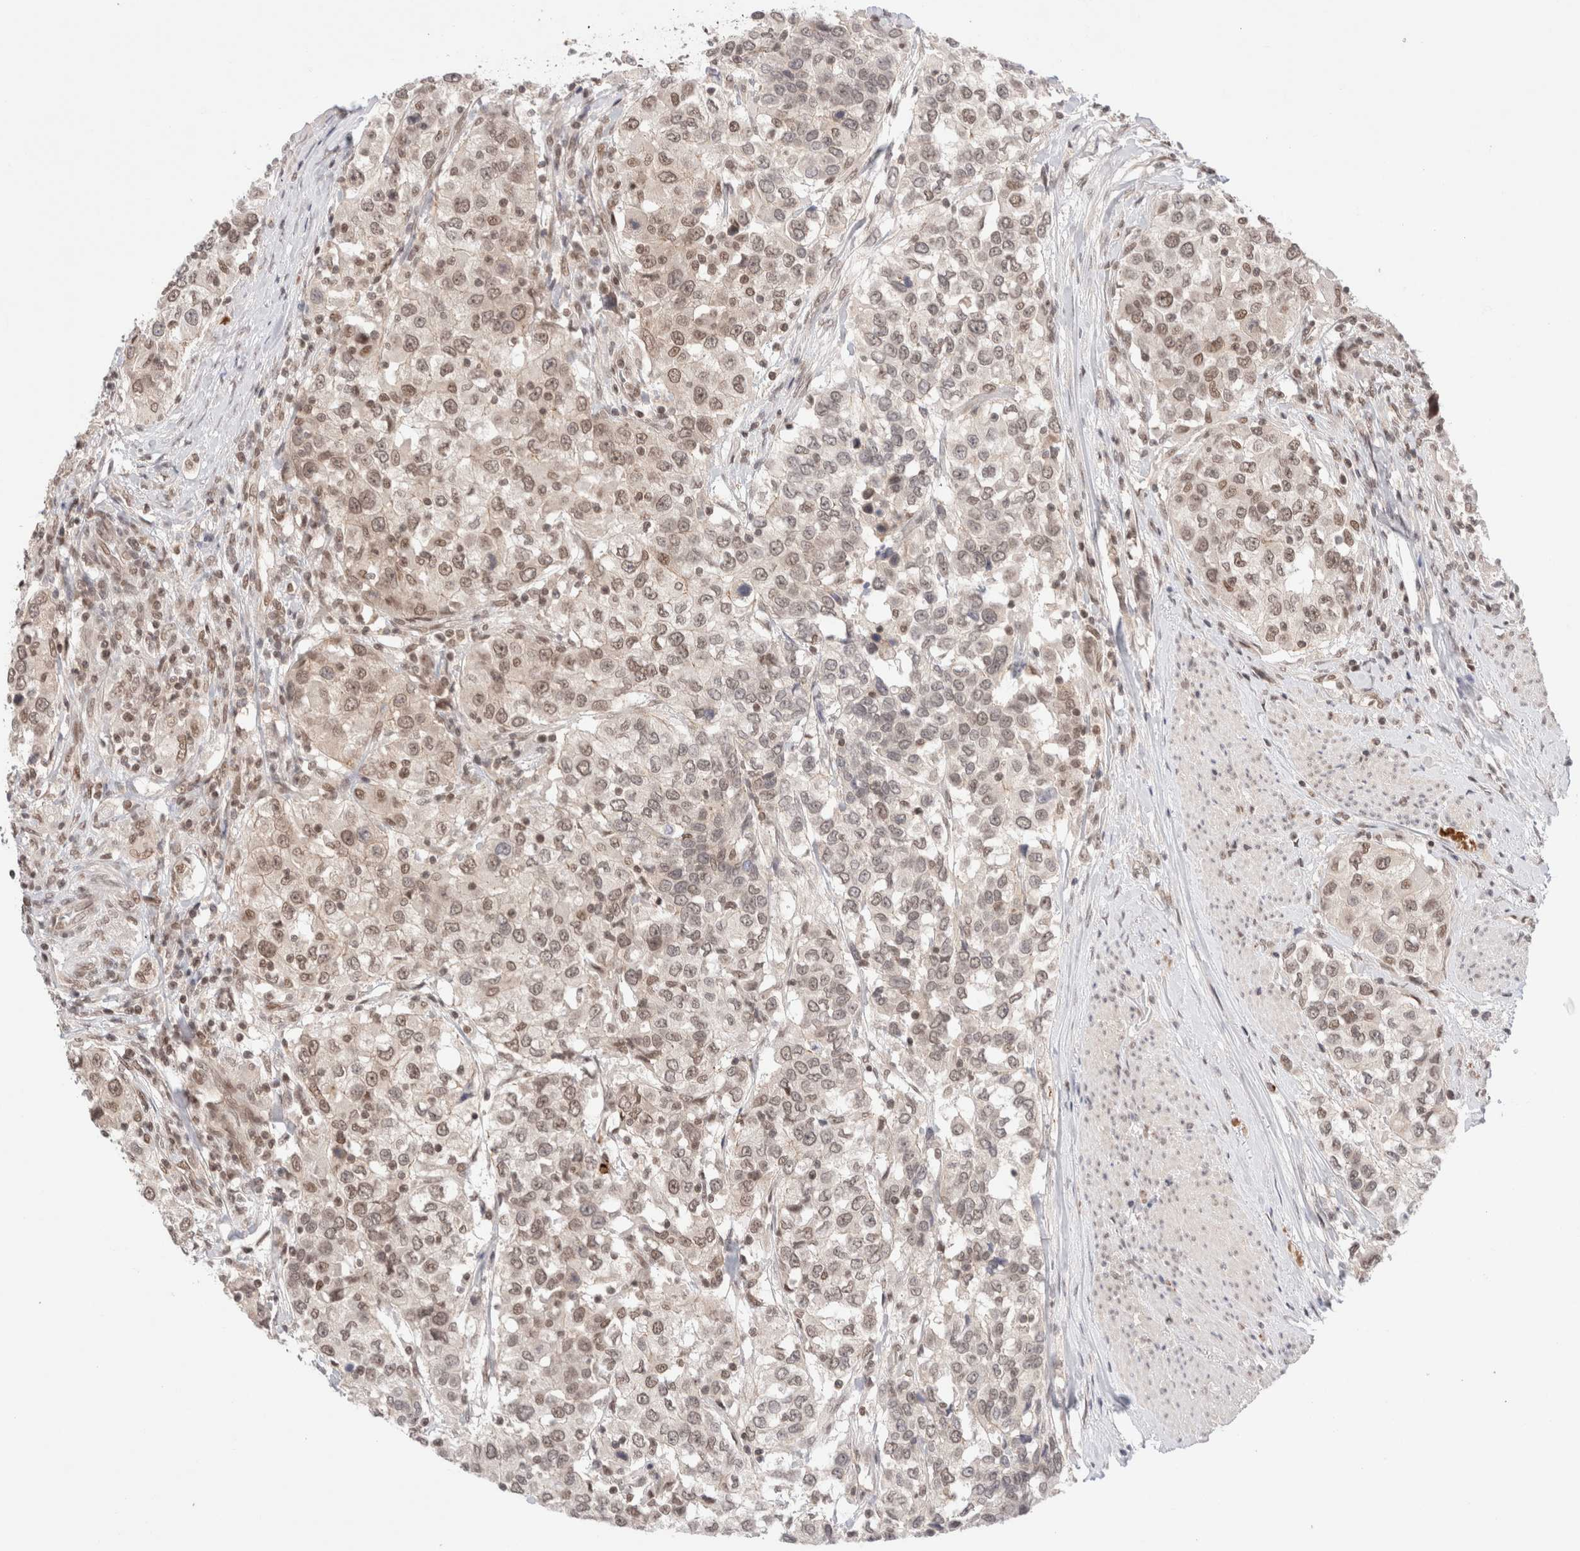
{"staining": {"intensity": "weak", "quantity": ">75%", "location": "nuclear"}, "tissue": "urothelial cancer", "cell_type": "Tumor cells", "image_type": "cancer", "snomed": [{"axis": "morphology", "description": "Urothelial carcinoma, High grade"}, {"axis": "topography", "description": "Urinary bladder"}], "caption": "Urothelial cancer stained with a protein marker shows weak staining in tumor cells.", "gene": "GATAD2A", "patient": {"sex": "female", "age": 80}}